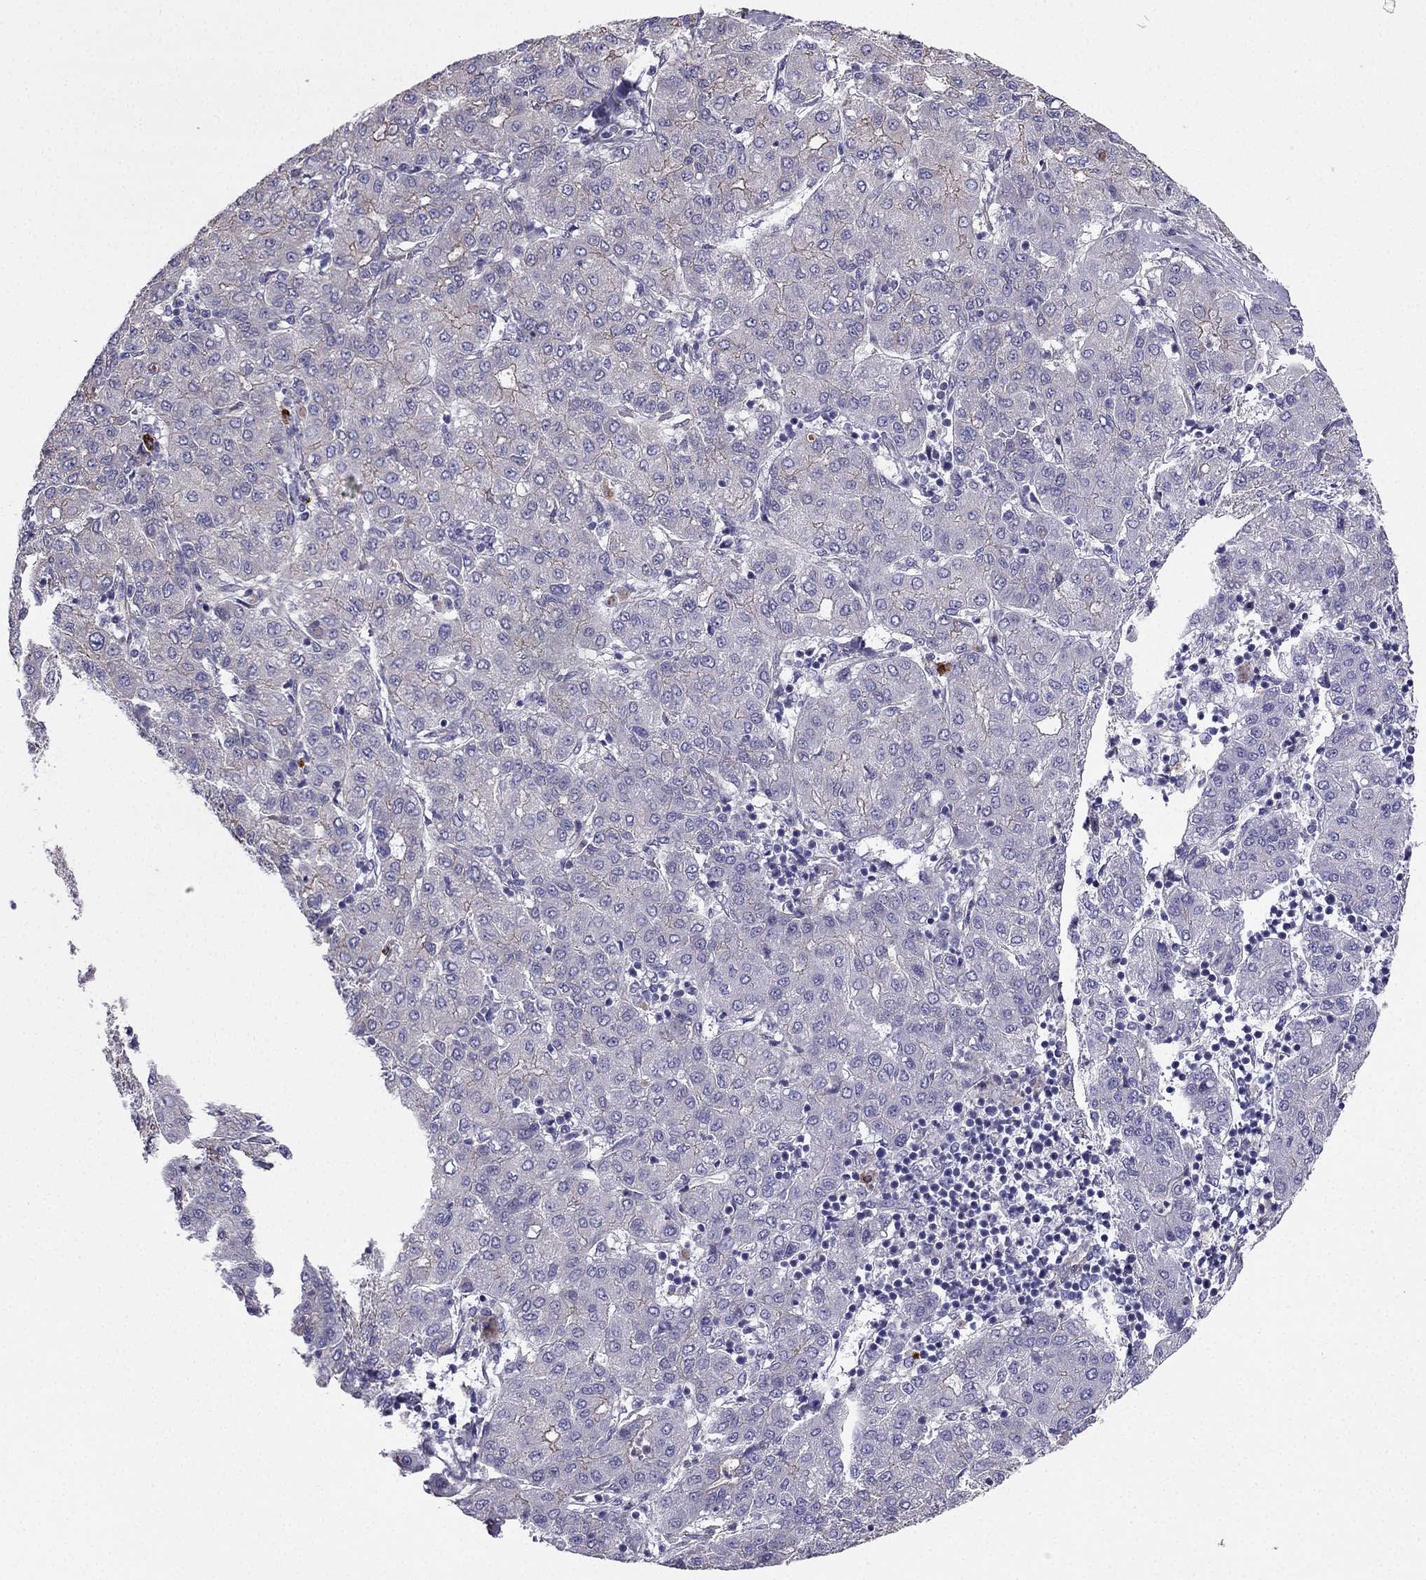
{"staining": {"intensity": "negative", "quantity": "none", "location": "none"}, "tissue": "liver cancer", "cell_type": "Tumor cells", "image_type": "cancer", "snomed": [{"axis": "morphology", "description": "Carcinoma, Hepatocellular, NOS"}, {"axis": "topography", "description": "Liver"}], "caption": "Tumor cells are negative for protein expression in human liver cancer (hepatocellular carcinoma). Nuclei are stained in blue.", "gene": "ENOX1", "patient": {"sex": "male", "age": 65}}